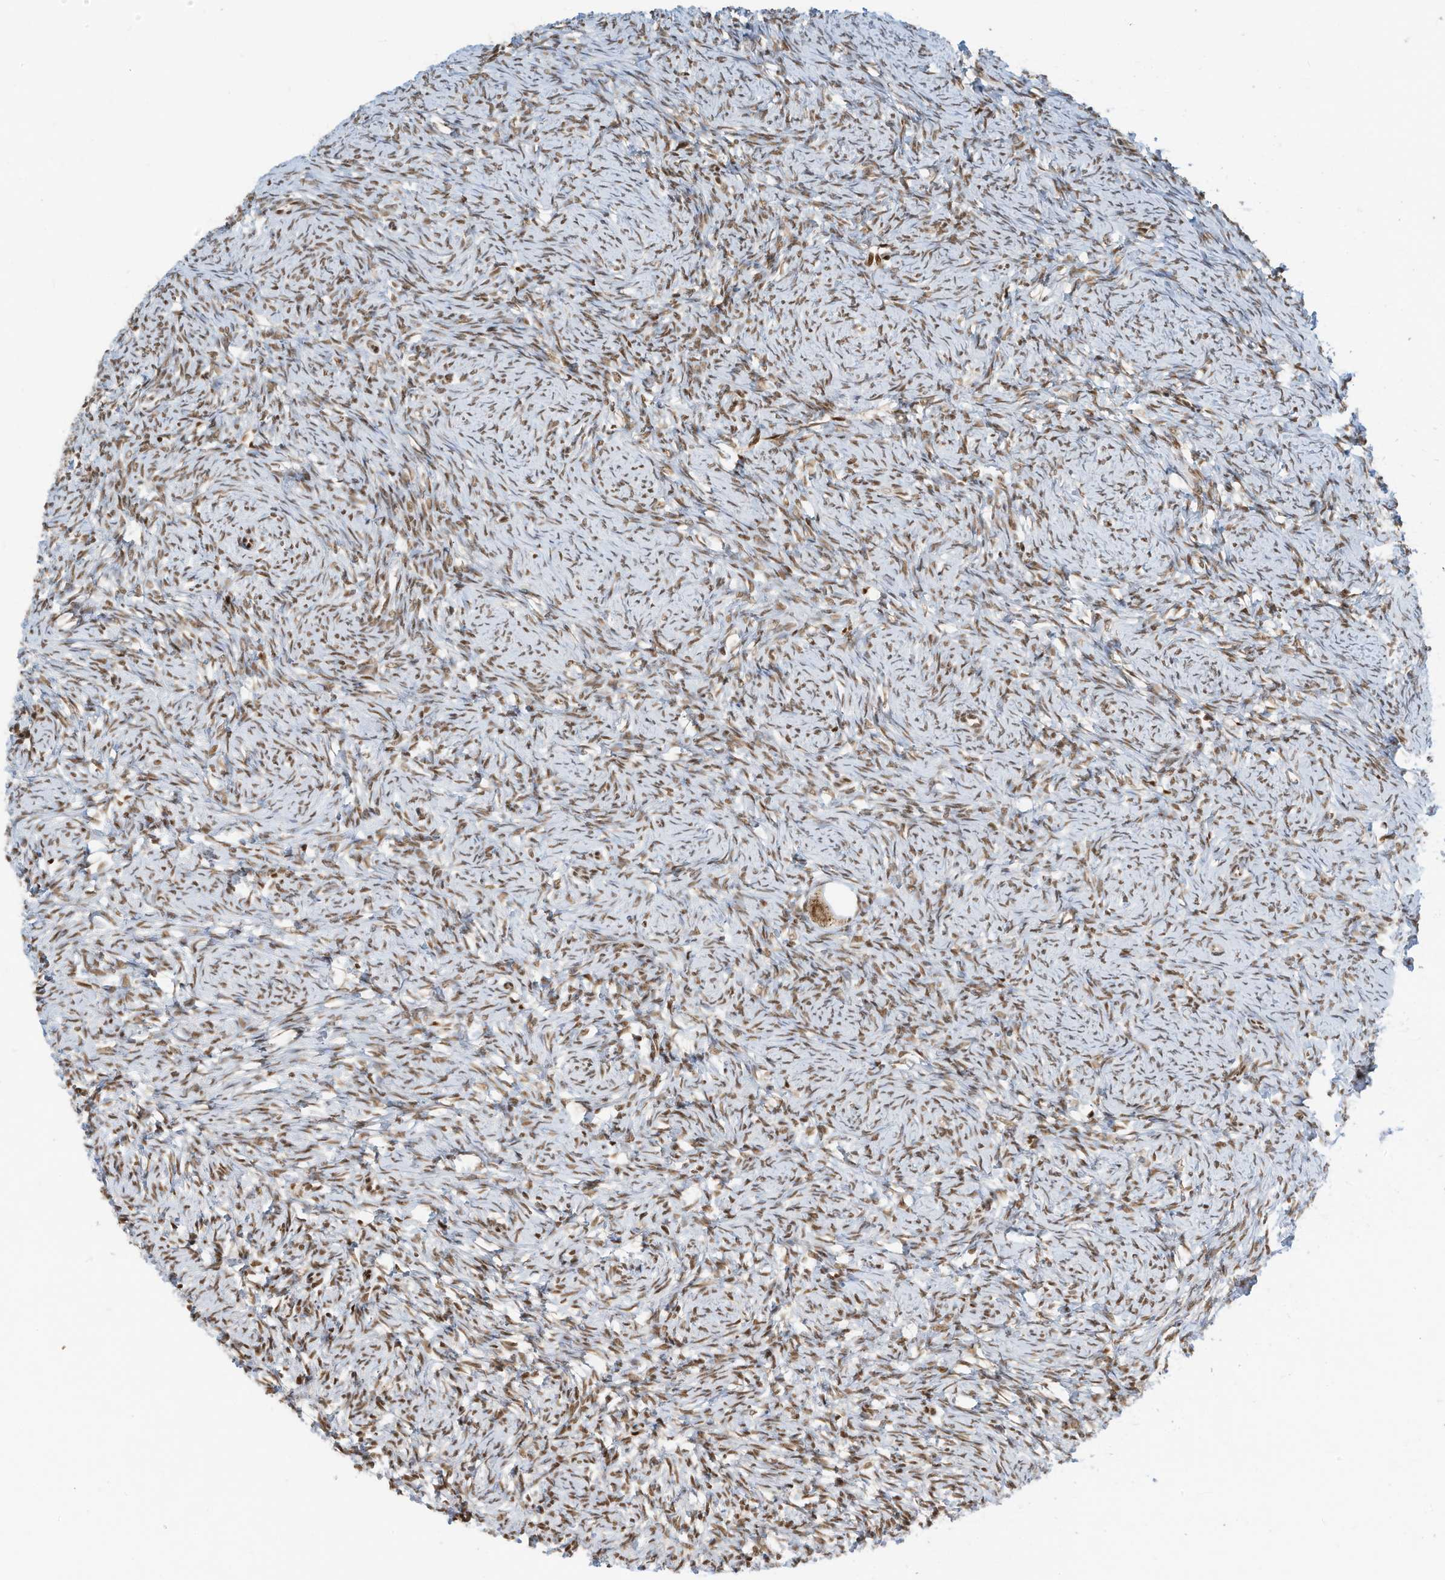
{"staining": {"intensity": "moderate", "quantity": ">75%", "location": "cytoplasmic/membranous"}, "tissue": "ovary", "cell_type": "Follicle cells", "image_type": "normal", "snomed": [{"axis": "morphology", "description": "Normal tissue, NOS"}, {"axis": "morphology", "description": "Cyst, NOS"}, {"axis": "topography", "description": "Ovary"}], "caption": "An image of ovary stained for a protein reveals moderate cytoplasmic/membranous brown staining in follicle cells. The protein of interest is shown in brown color, while the nuclei are stained blue.", "gene": "AURKAIP1", "patient": {"sex": "female", "age": 33}}